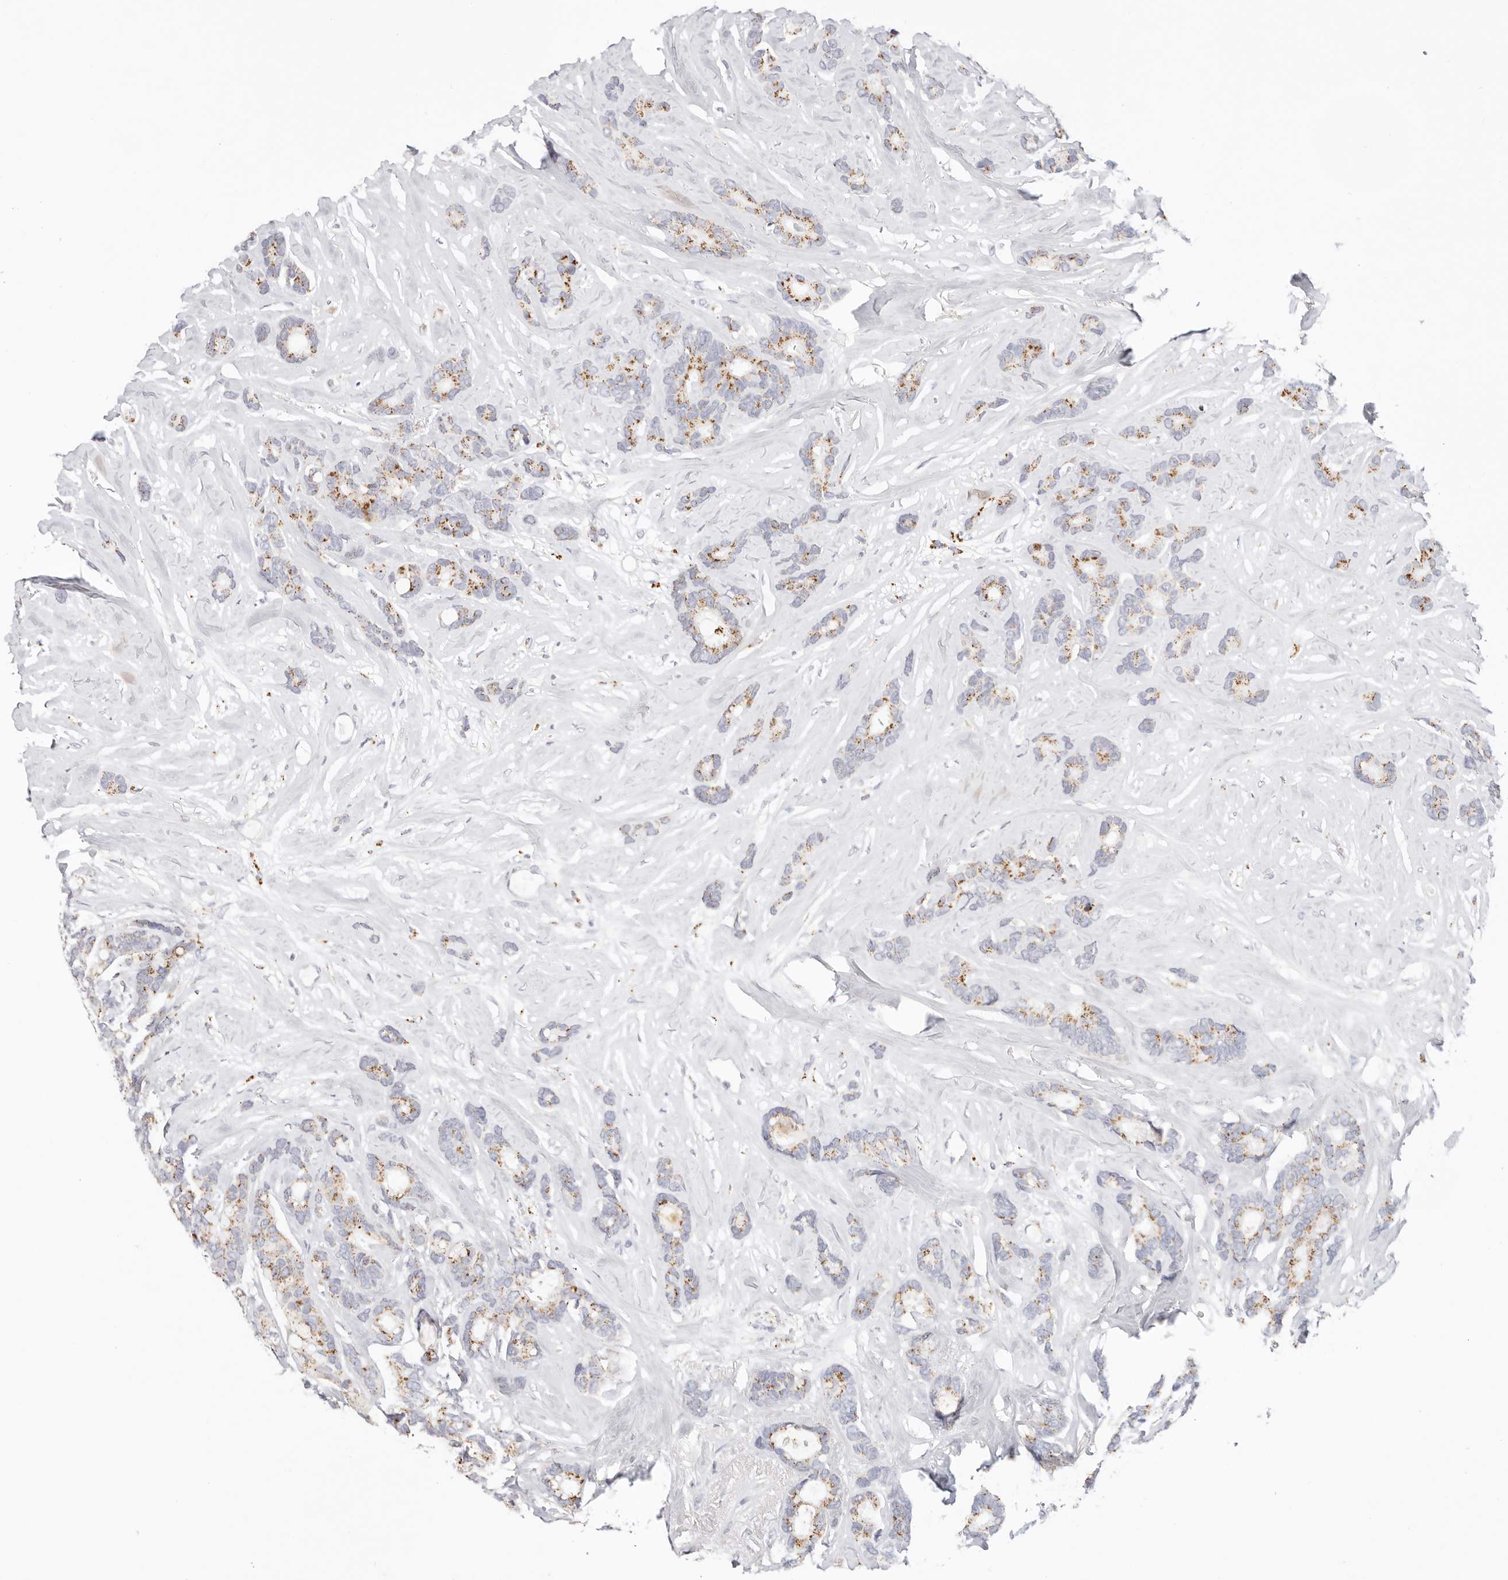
{"staining": {"intensity": "moderate", "quantity": "25%-75%", "location": "cytoplasmic/membranous"}, "tissue": "breast cancer", "cell_type": "Tumor cells", "image_type": "cancer", "snomed": [{"axis": "morphology", "description": "Duct carcinoma"}, {"axis": "topography", "description": "Breast"}], "caption": "Moderate cytoplasmic/membranous expression is identified in approximately 25%-75% of tumor cells in invasive ductal carcinoma (breast).", "gene": "STKLD1", "patient": {"sex": "female", "age": 87}}